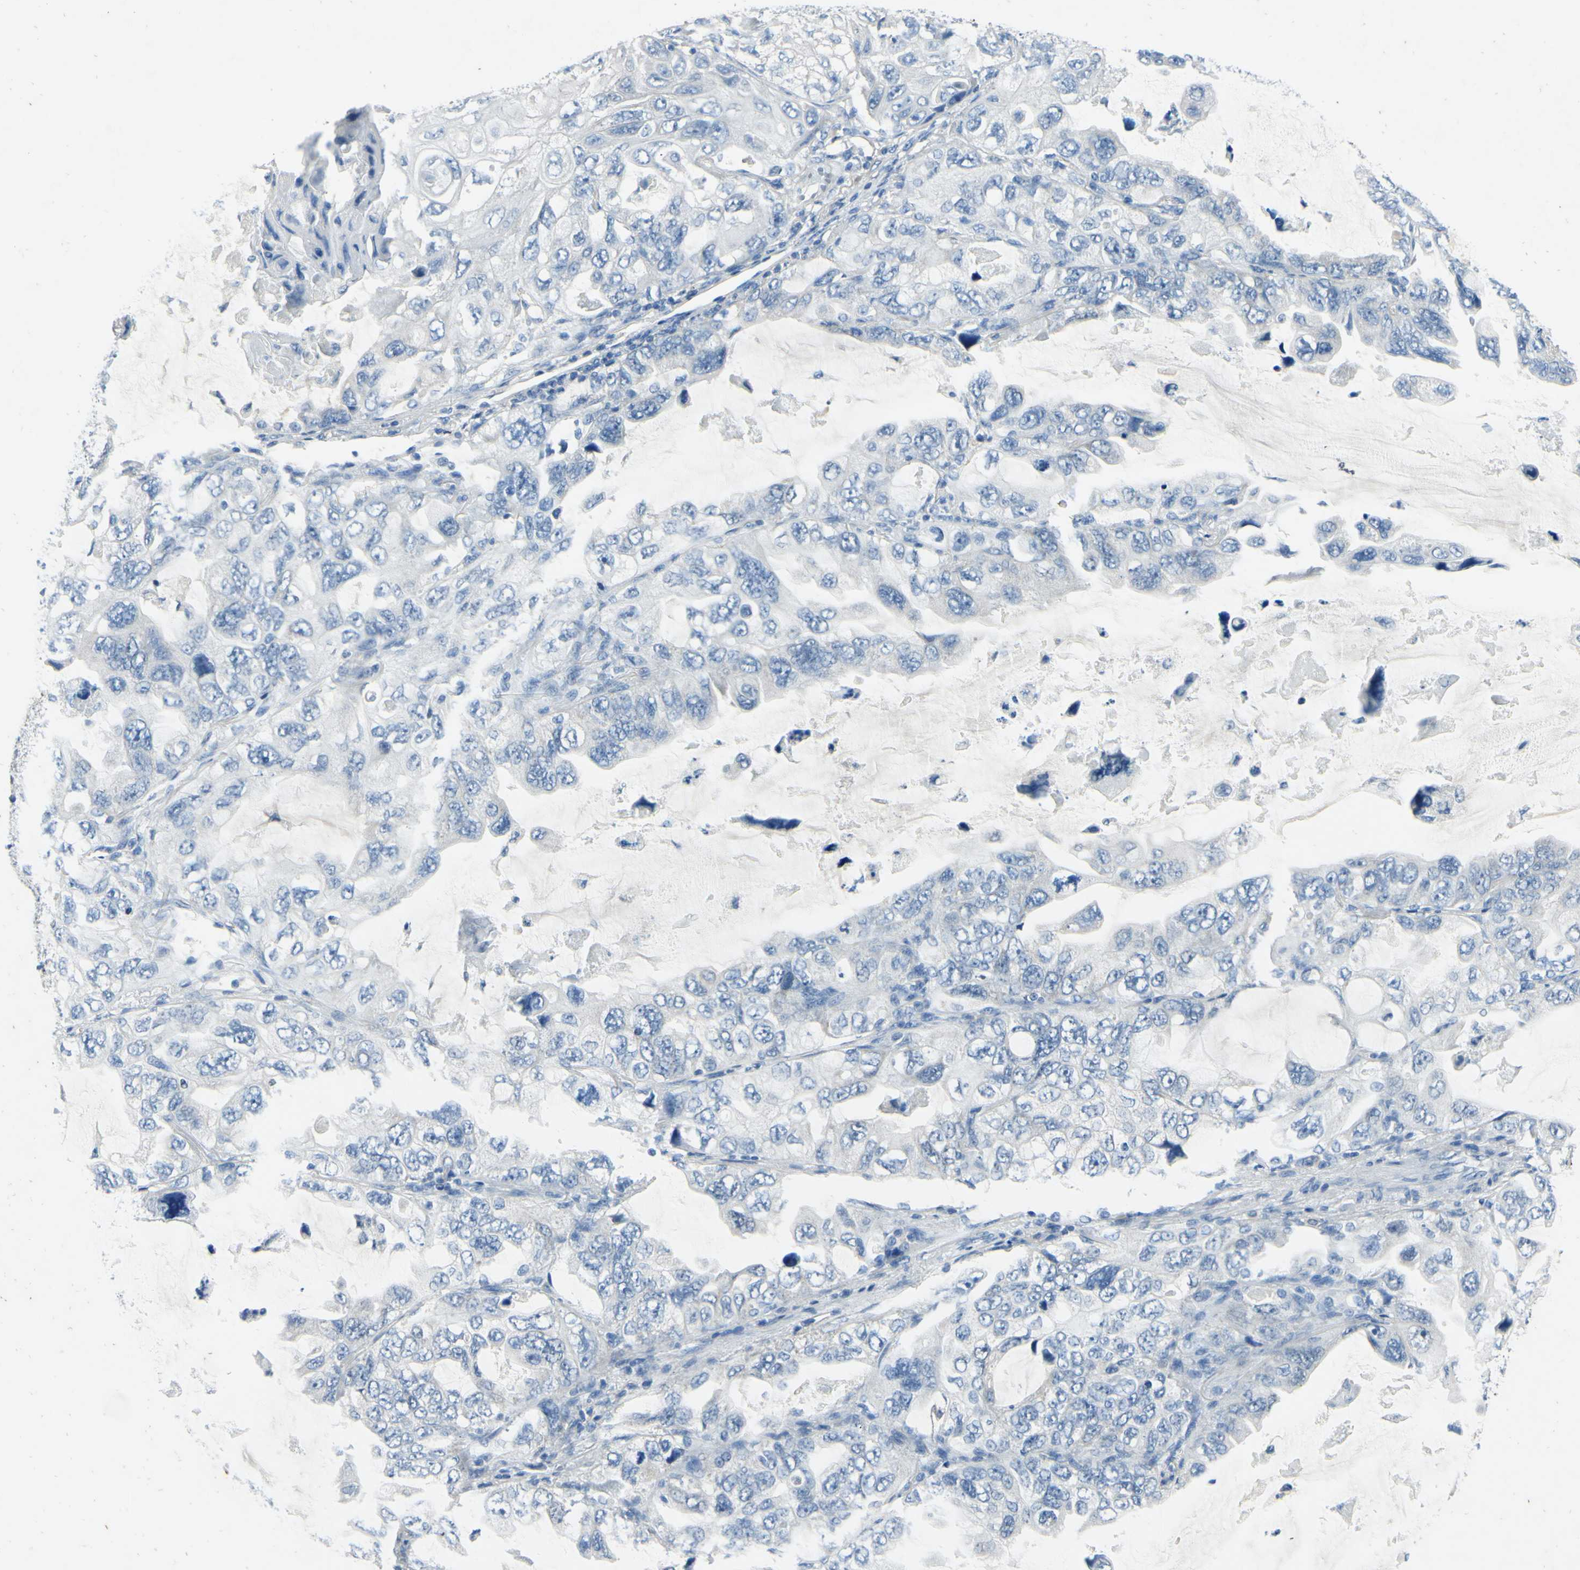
{"staining": {"intensity": "negative", "quantity": "none", "location": "none"}, "tissue": "lung cancer", "cell_type": "Tumor cells", "image_type": "cancer", "snomed": [{"axis": "morphology", "description": "Squamous cell carcinoma, NOS"}, {"axis": "topography", "description": "Lung"}], "caption": "Immunohistochemical staining of lung cancer exhibits no significant staining in tumor cells.", "gene": "SNAP91", "patient": {"sex": "female", "age": 73}}